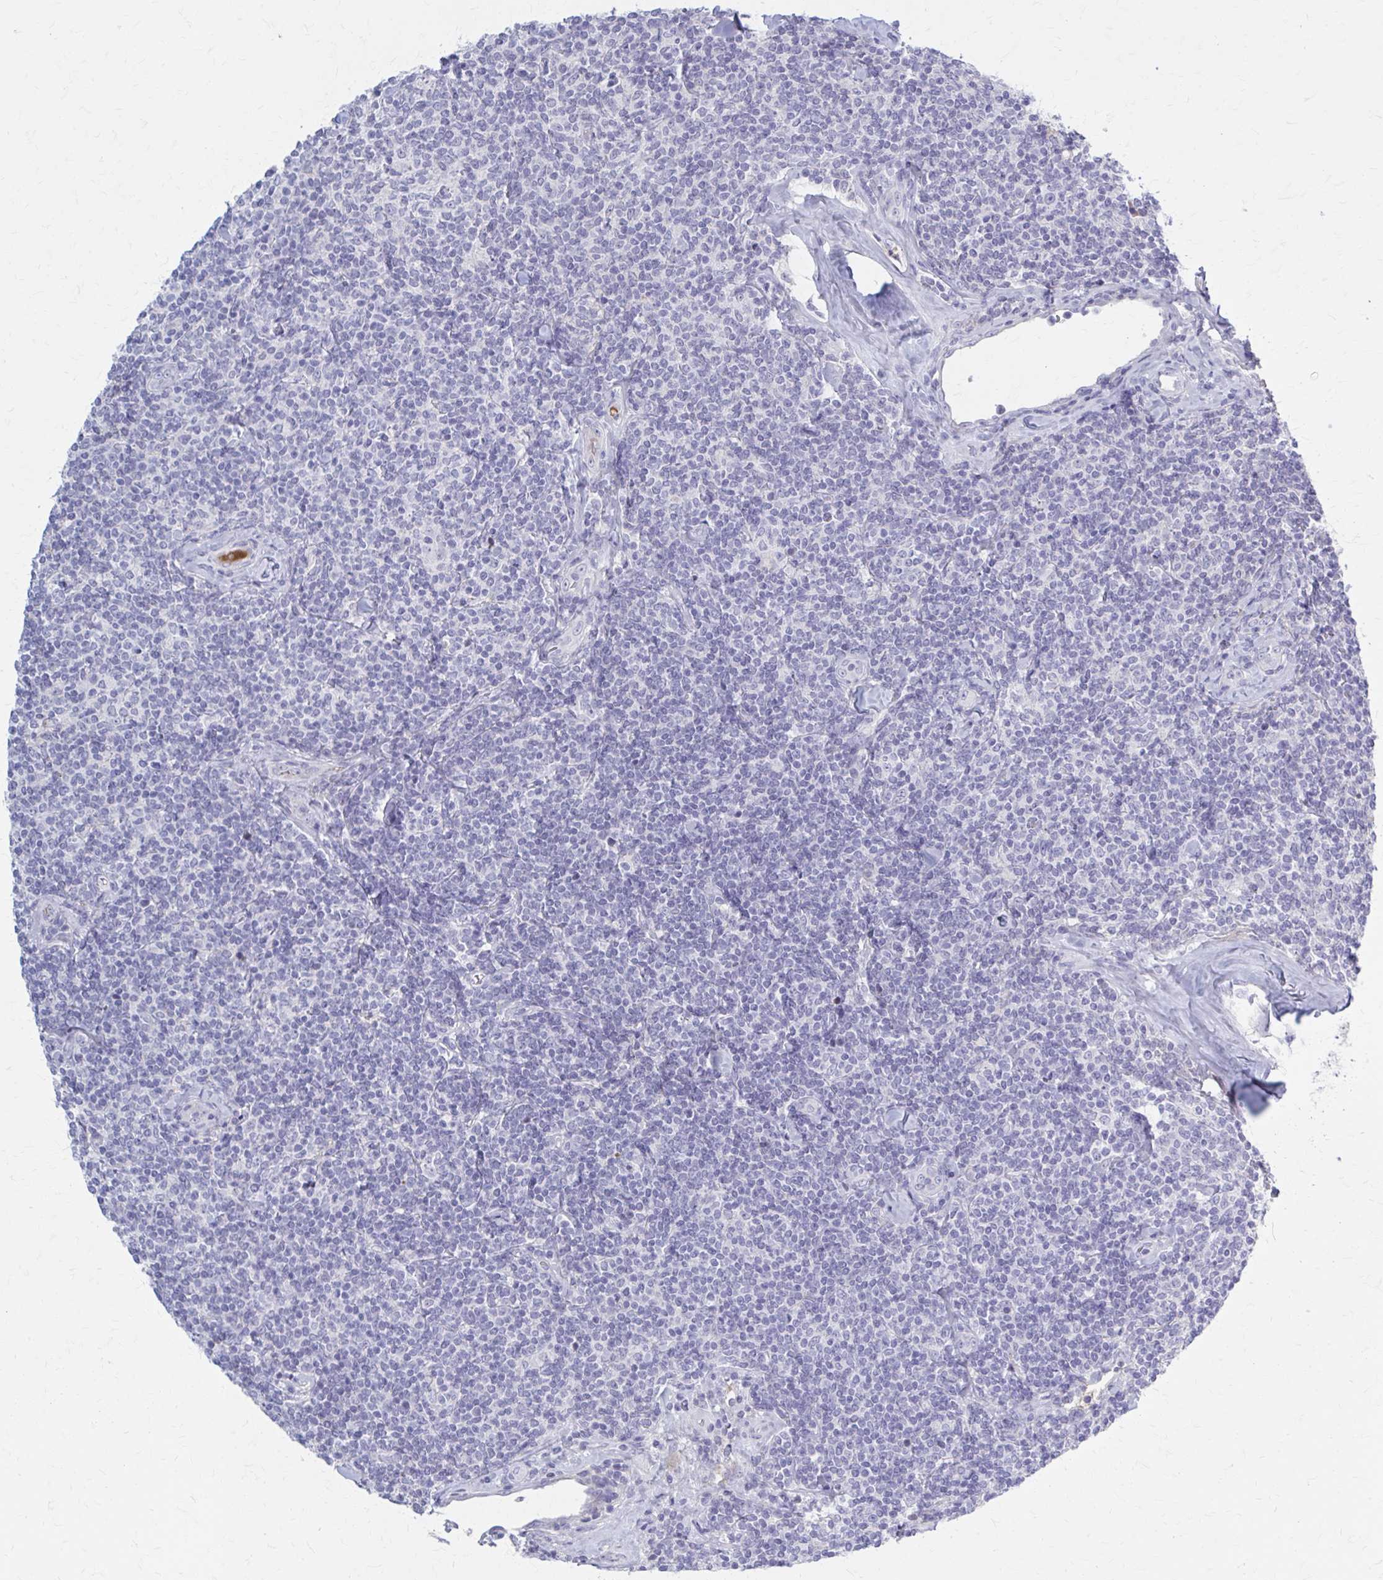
{"staining": {"intensity": "negative", "quantity": "none", "location": "none"}, "tissue": "lymphoma", "cell_type": "Tumor cells", "image_type": "cancer", "snomed": [{"axis": "morphology", "description": "Malignant lymphoma, non-Hodgkin's type, Low grade"}, {"axis": "topography", "description": "Lymph node"}], "caption": "There is no significant staining in tumor cells of malignant lymphoma, non-Hodgkin's type (low-grade).", "gene": "SERPIND1", "patient": {"sex": "female", "age": 56}}